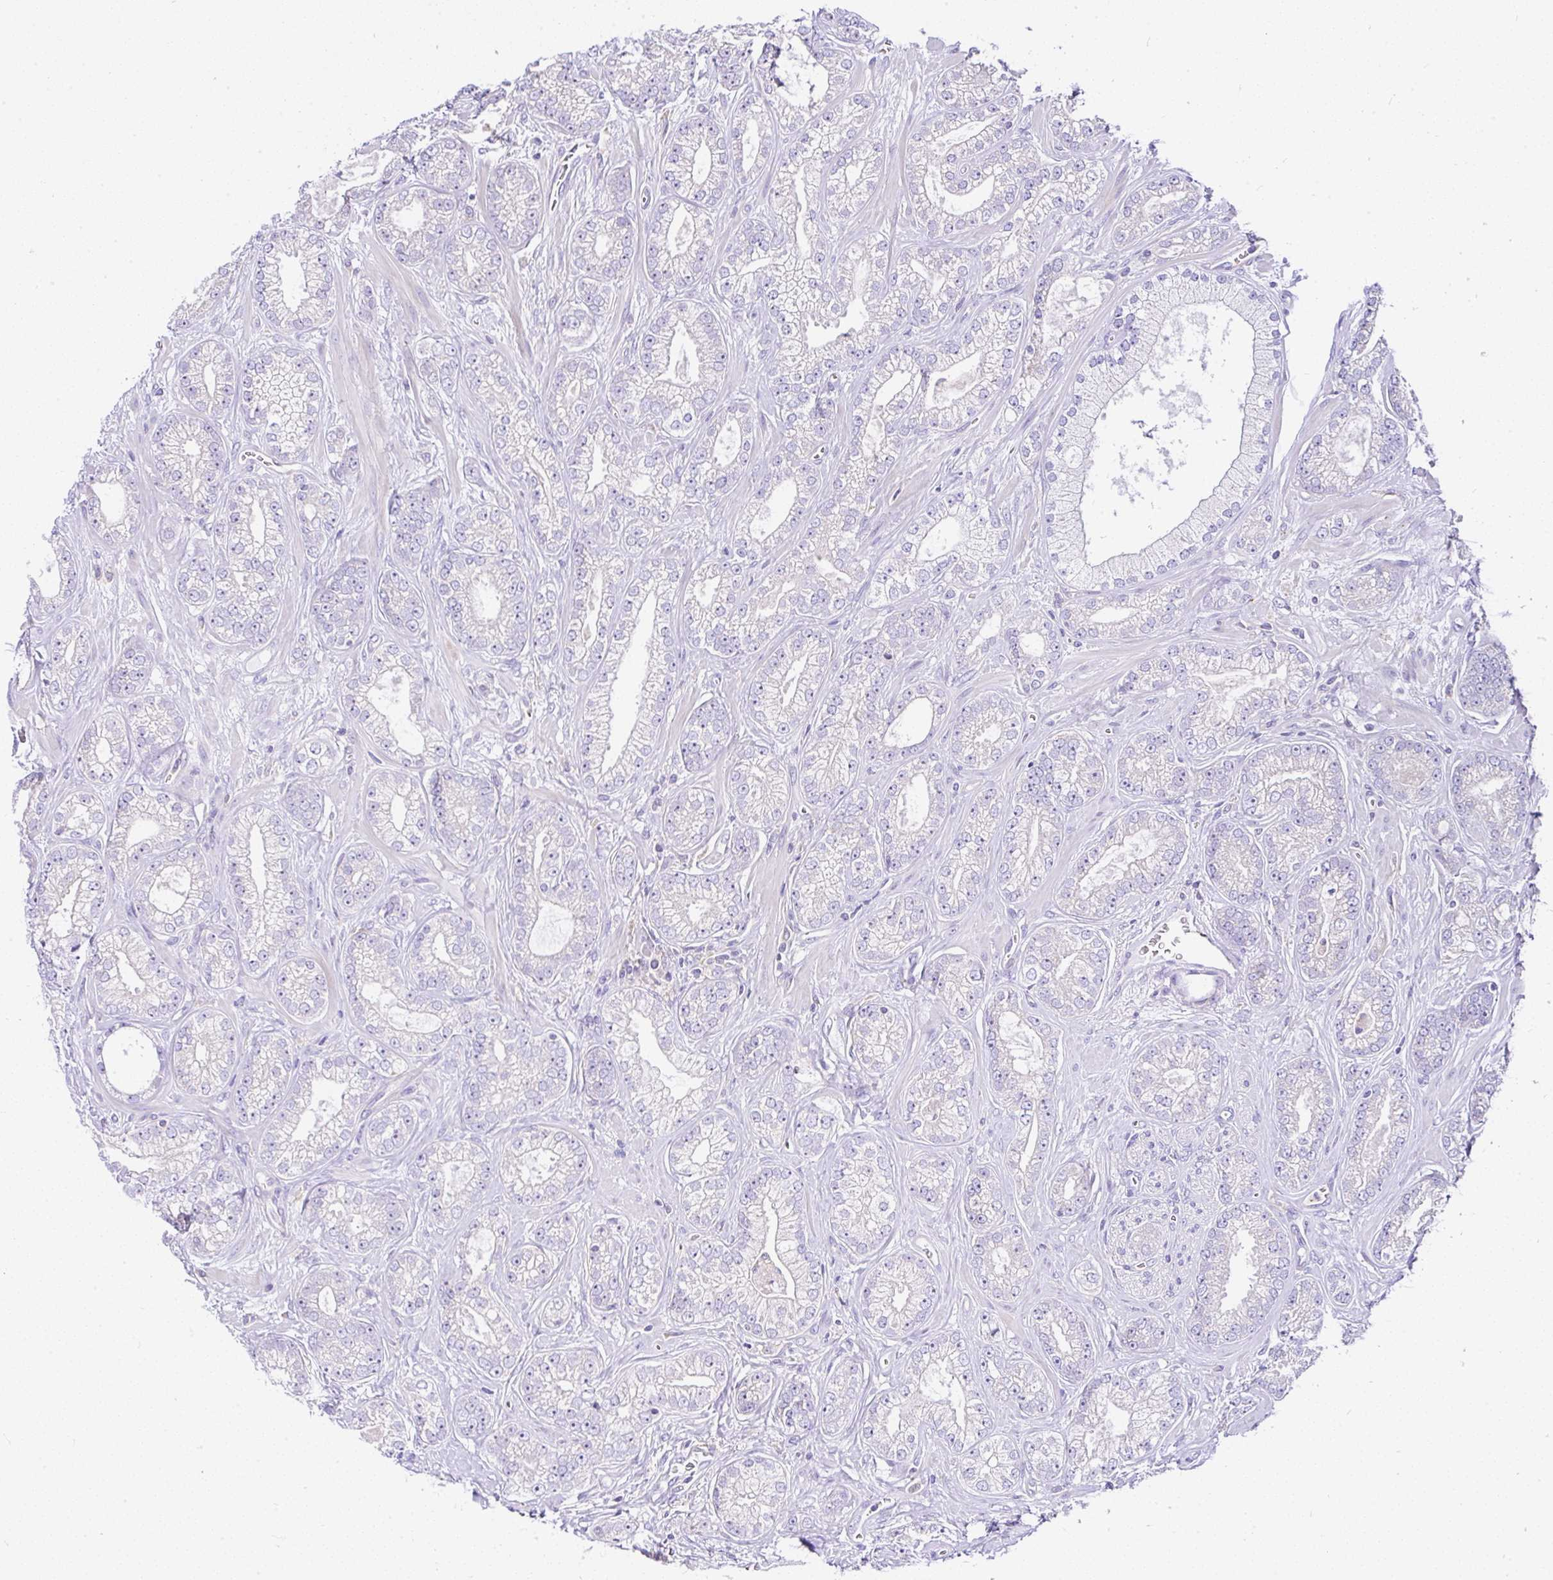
{"staining": {"intensity": "negative", "quantity": "none", "location": "none"}, "tissue": "prostate cancer", "cell_type": "Tumor cells", "image_type": "cancer", "snomed": [{"axis": "morphology", "description": "Adenocarcinoma, High grade"}, {"axis": "topography", "description": "Prostate"}], "caption": "Histopathology image shows no significant protein expression in tumor cells of high-grade adenocarcinoma (prostate).", "gene": "CCDC142", "patient": {"sex": "male", "age": 66}}